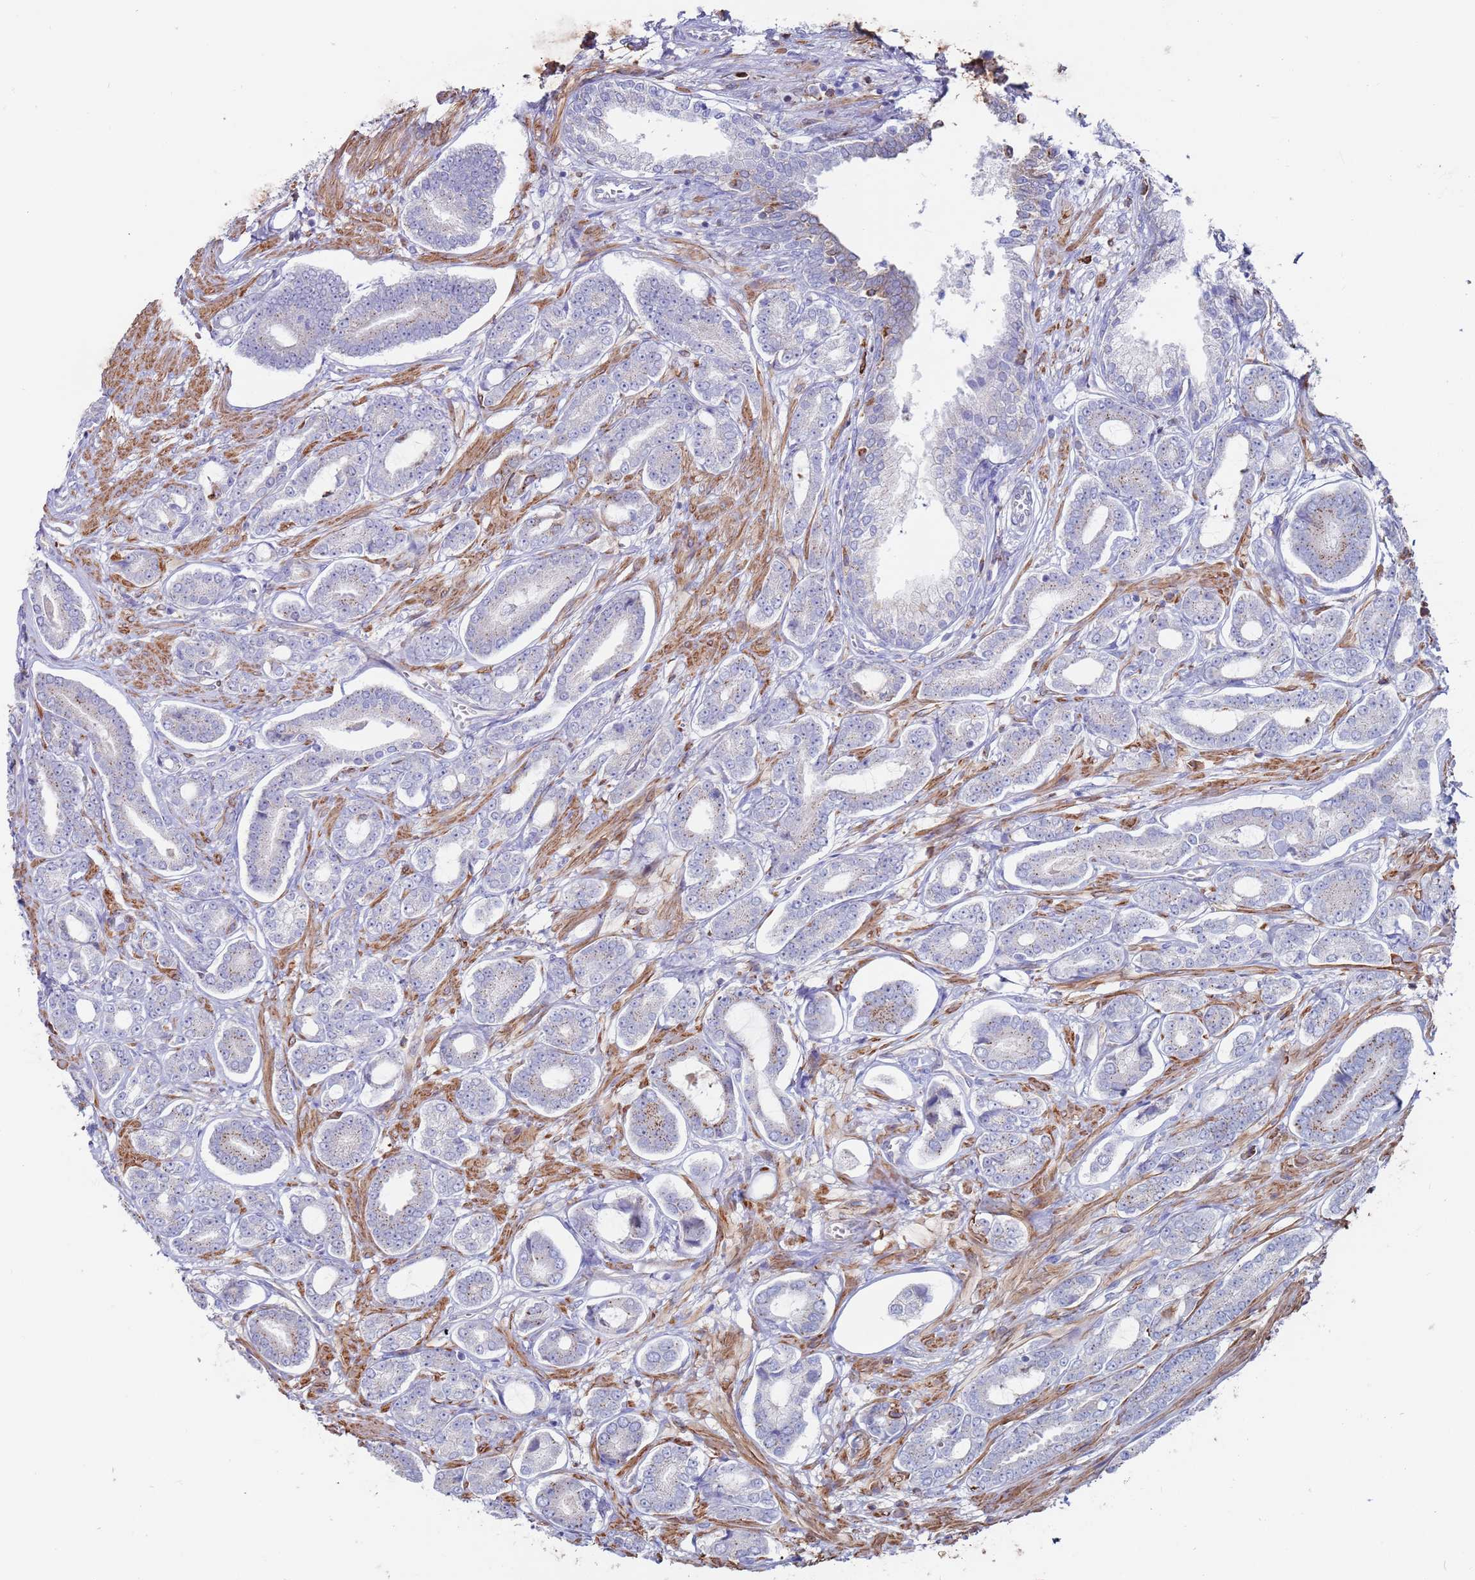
{"staining": {"intensity": "weak", "quantity": "<25%", "location": "cytoplasmic/membranous"}, "tissue": "prostate cancer", "cell_type": "Tumor cells", "image_type": "cancer", "snomed": [{"axis": "morphology", "description": "Adenocarcinoma, NOS"}, {"axis": "topography", "description": "Prostate and seminal vesicle, NOS"}], "caption": "This is an IHC image of prostate cancer (adenocarcinoma). There is no positivity in tumor cells.", "gene": "GREB1L", "patient": {"sex": "male", "age": 76}}